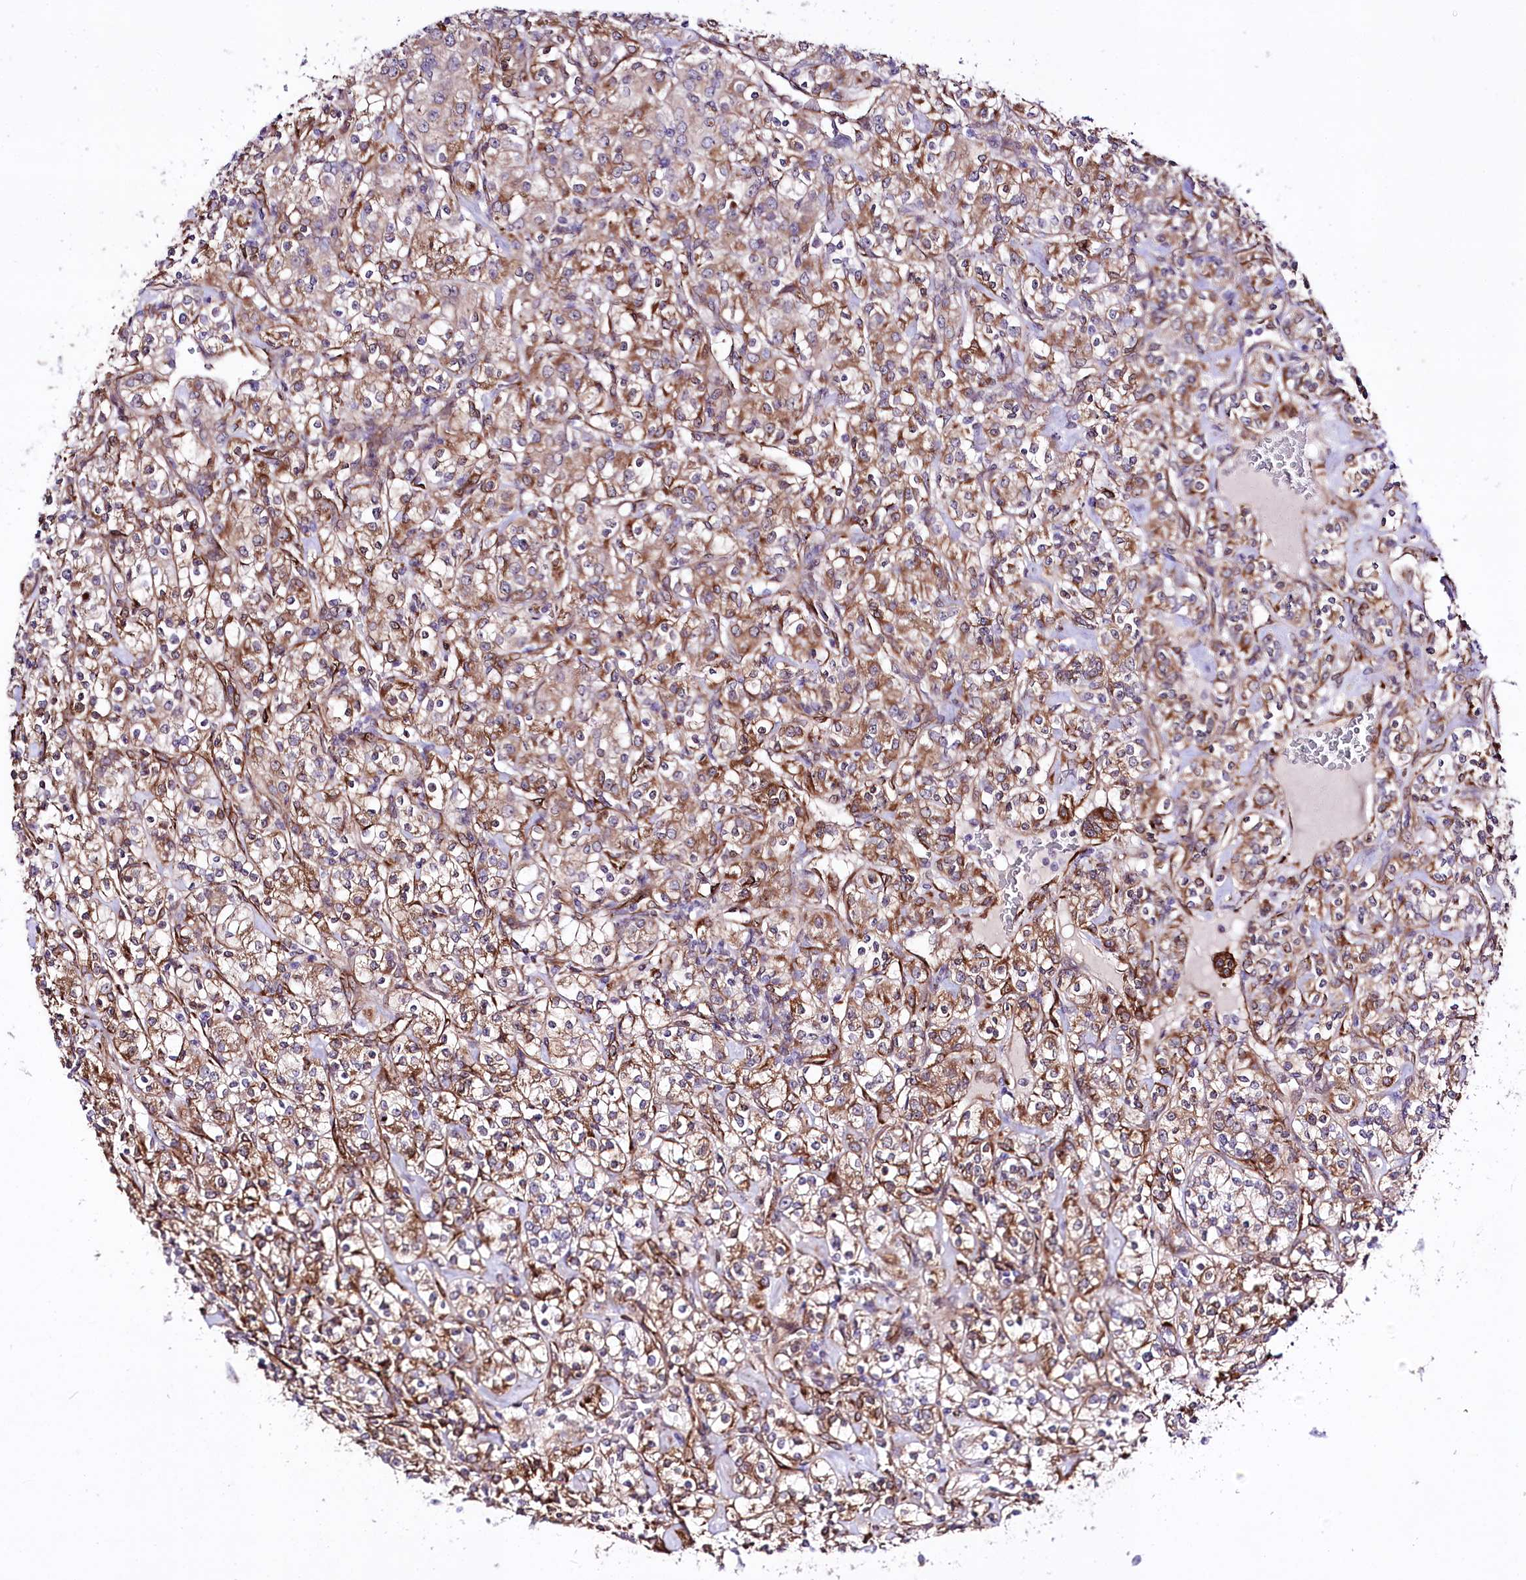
{"staining": {"intensity": "moderate", "quantity": ">75%", "location": "cytoplasmic/membranous"}, "tissue": "renal cancer", "cell_type": "Tumor cells", "image_type": "cancer", "snomed": [{"axis": "morphology", "description": "Adenocarcinoma, NOS"}, {"axis": "topography", "description": "Kidney"}], "caption": "A brown stain shows moderate cytoplasmic/membranous staining of a protein in renal cancer tumor cells.", "gene": "WWC1", "patient": {"sex": "male", "age": 77}}